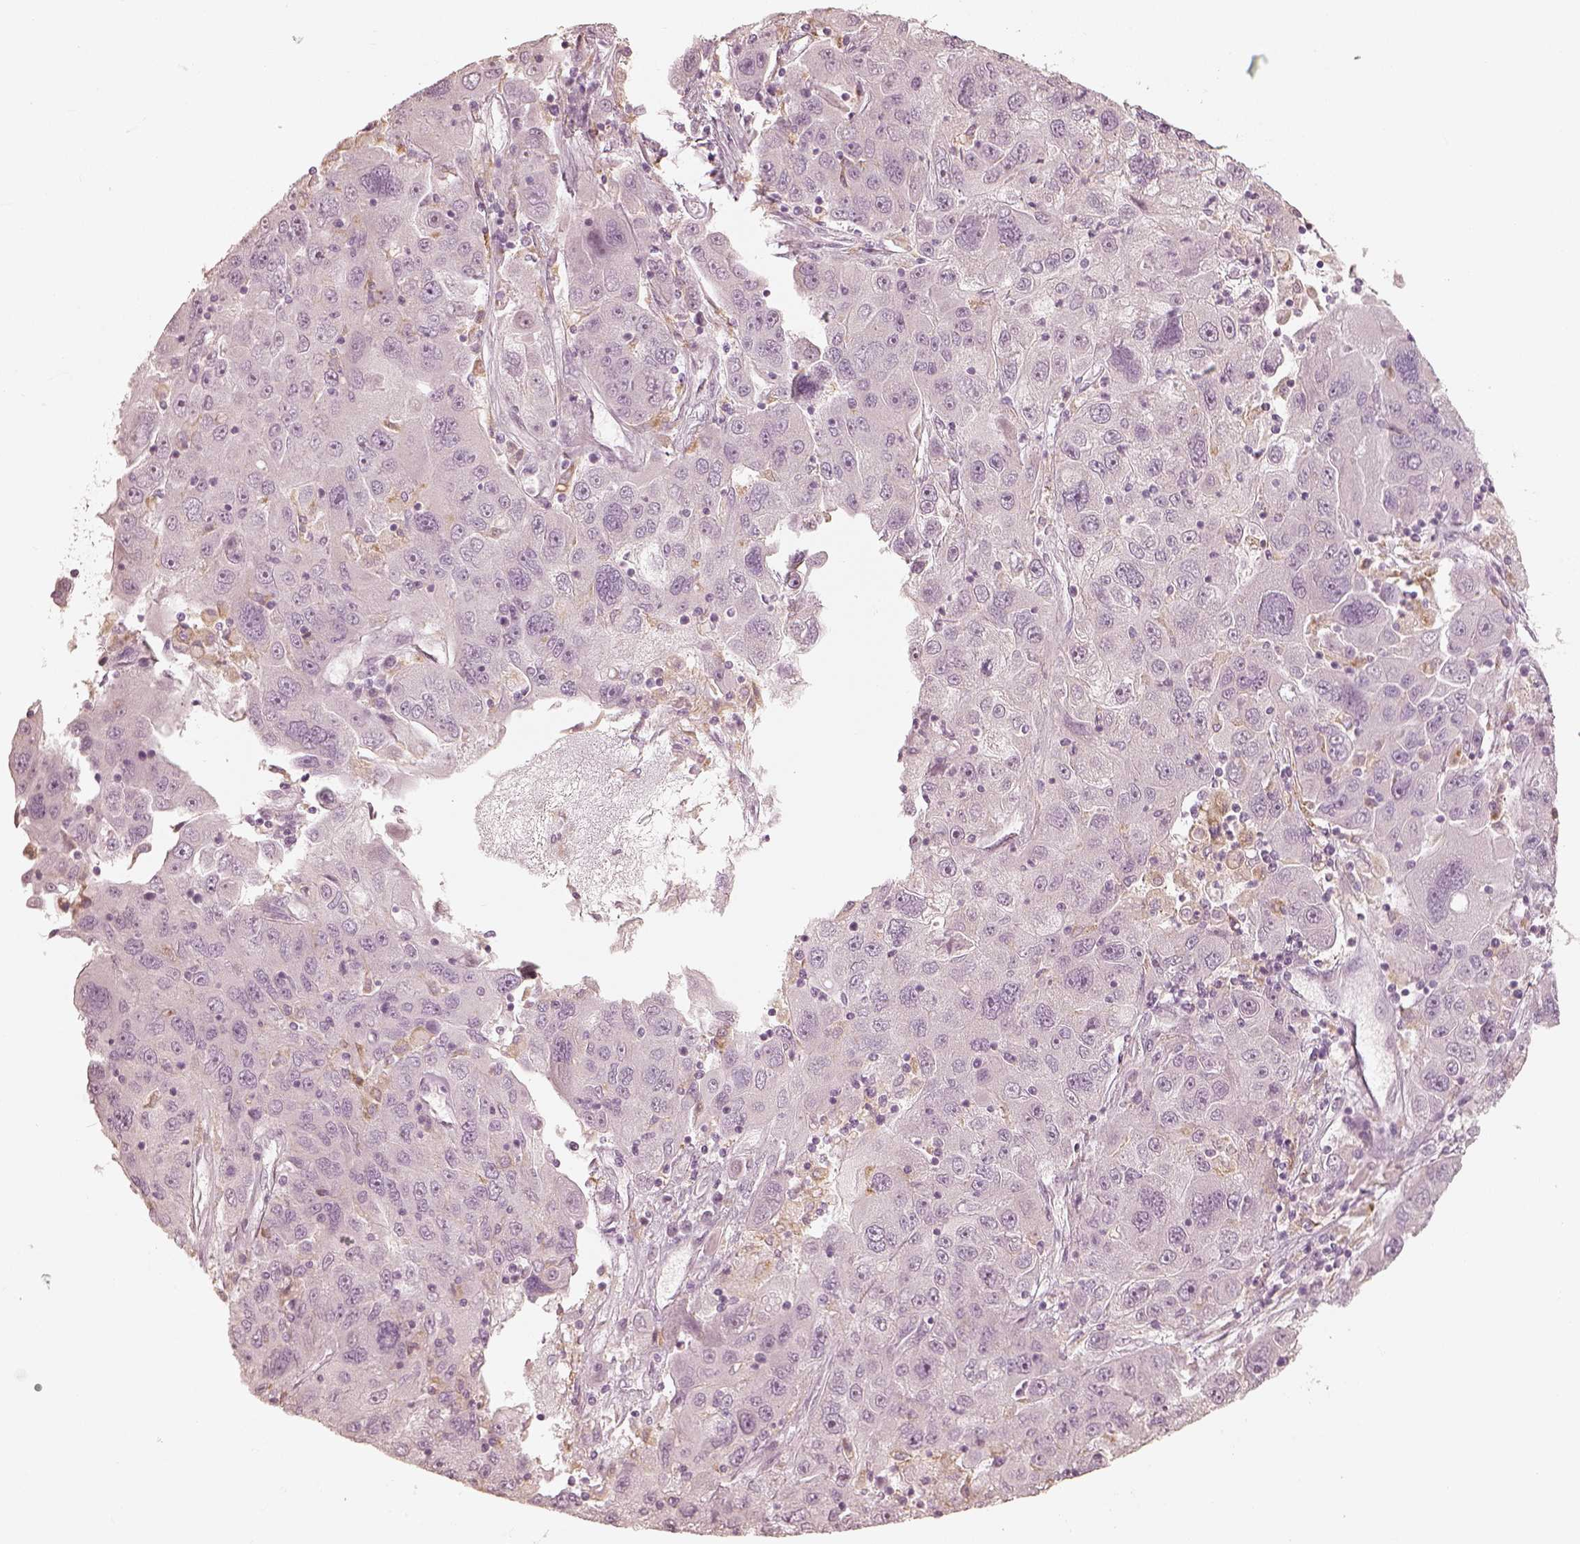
{"staining": {"intensity": "negative", "quantity": "none", "location": "none"}, "tissue": "stomach cancer", "cell_type": "Tumor cells", "image_type": "cancer", "snomed": [{"axis": "morphology", "description": "Adenocarcinoma, NOS"}, {"axis": "topography", "description": "Stomach"}], "caption": "This is an IHC micrograph of stomach cancer. There is no staining in tumor cells.", "gene": "FMNL2", "patient": {"sex": "male", "age": 56}}